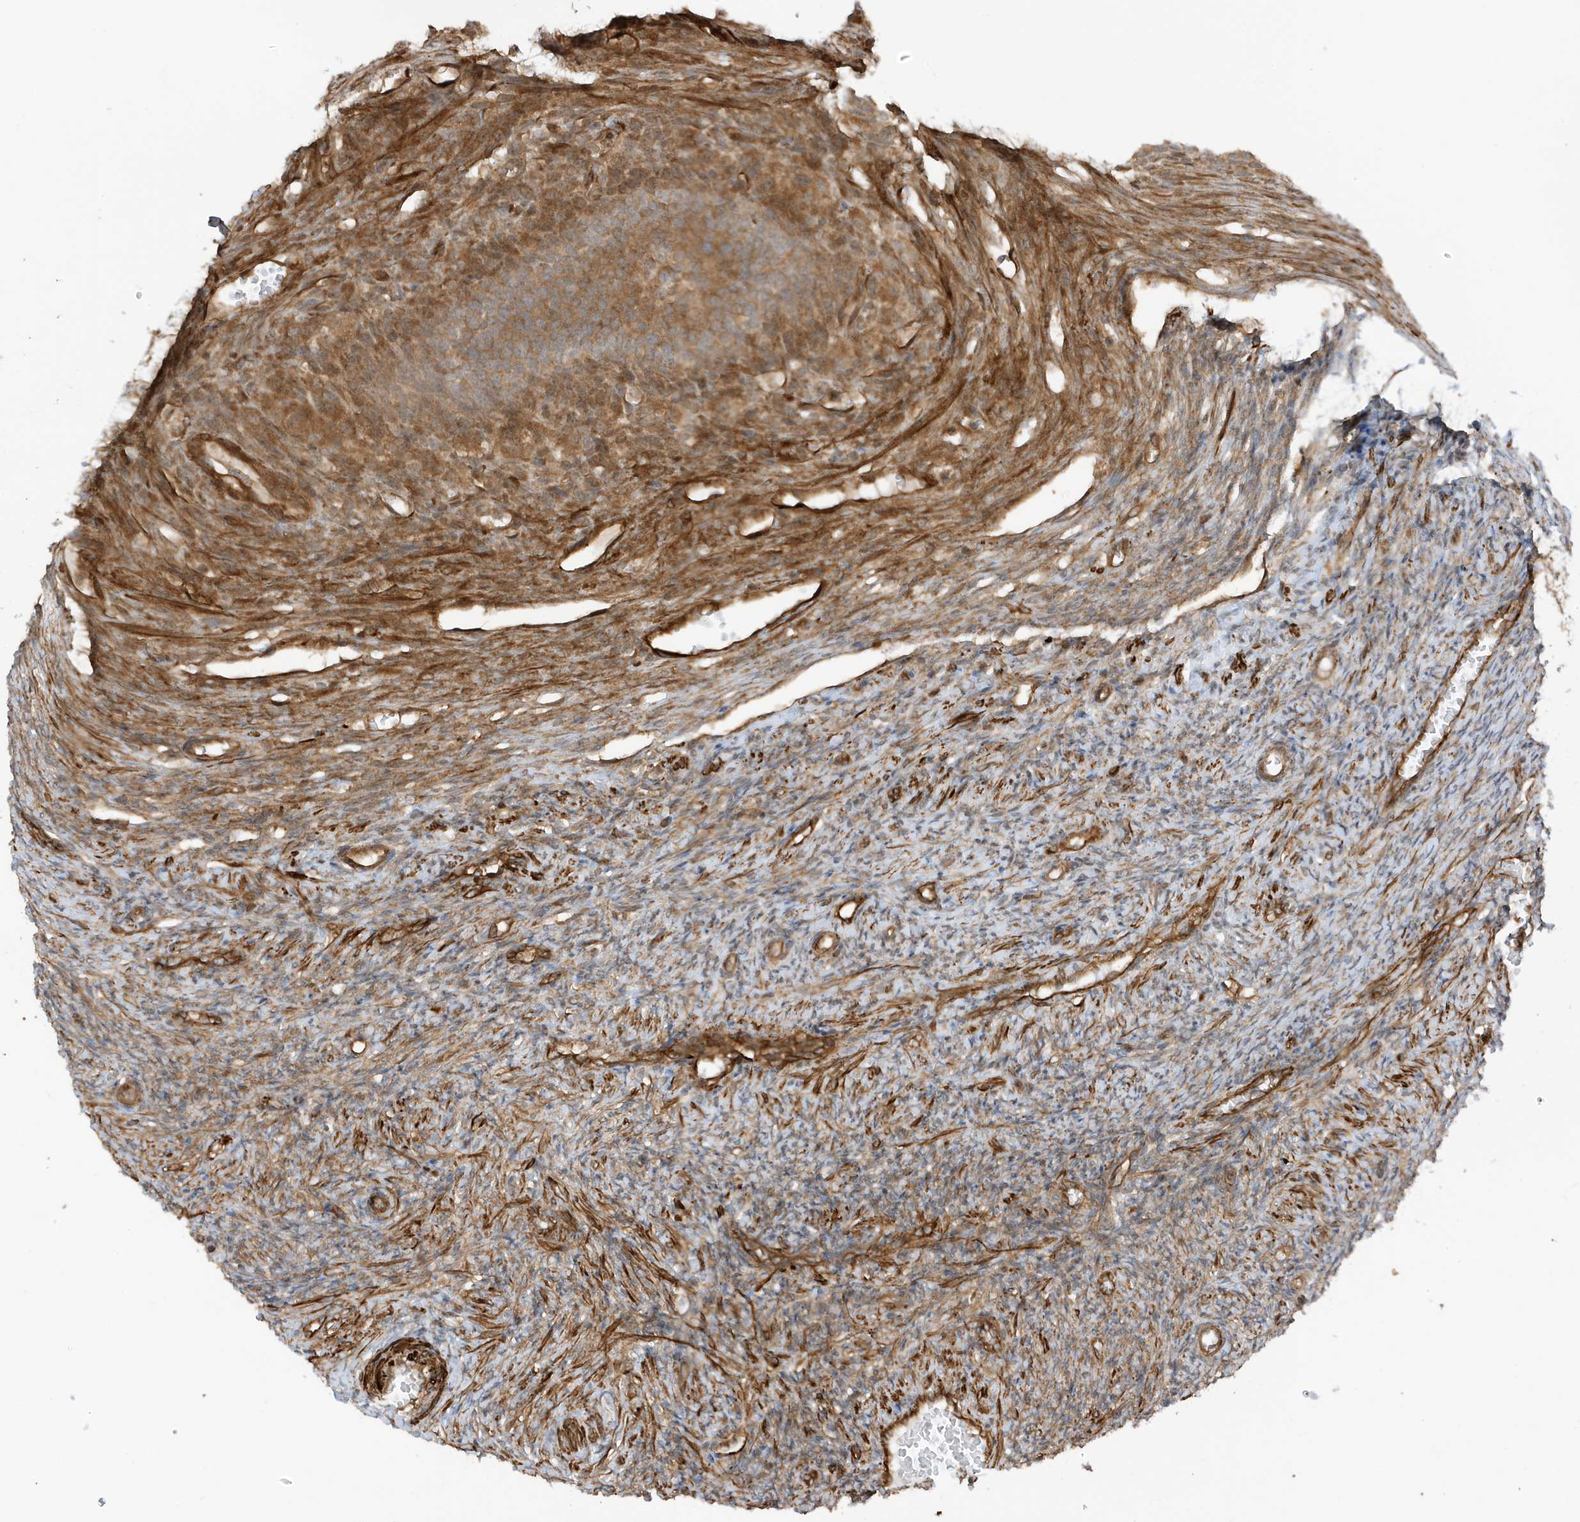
{"staining": {"intensity": "moderate", "quantity": ">75%", "location": "cytoplasmic/membranous"}, "tissue": "ovary", "cell_type": "Ovarian stroma cells", "image_type": "normal", "snomed": [{"axis": "morphology", "description": "Normal tissue, NOS"}, {"axis": "topography", "description": "Ovary"}], "caption": "Ovarian stroma cells show medium levels of moderate cytoplasmic/membranous staining in approximately >75% of cells in normal human ovary. Using DAB (brown) and hematoxylin (blue) stains, captured at high magnification using brightfield microscopy.", "gene": "CDC42EP3", "patient": {"sex": "female", "age": 27}}